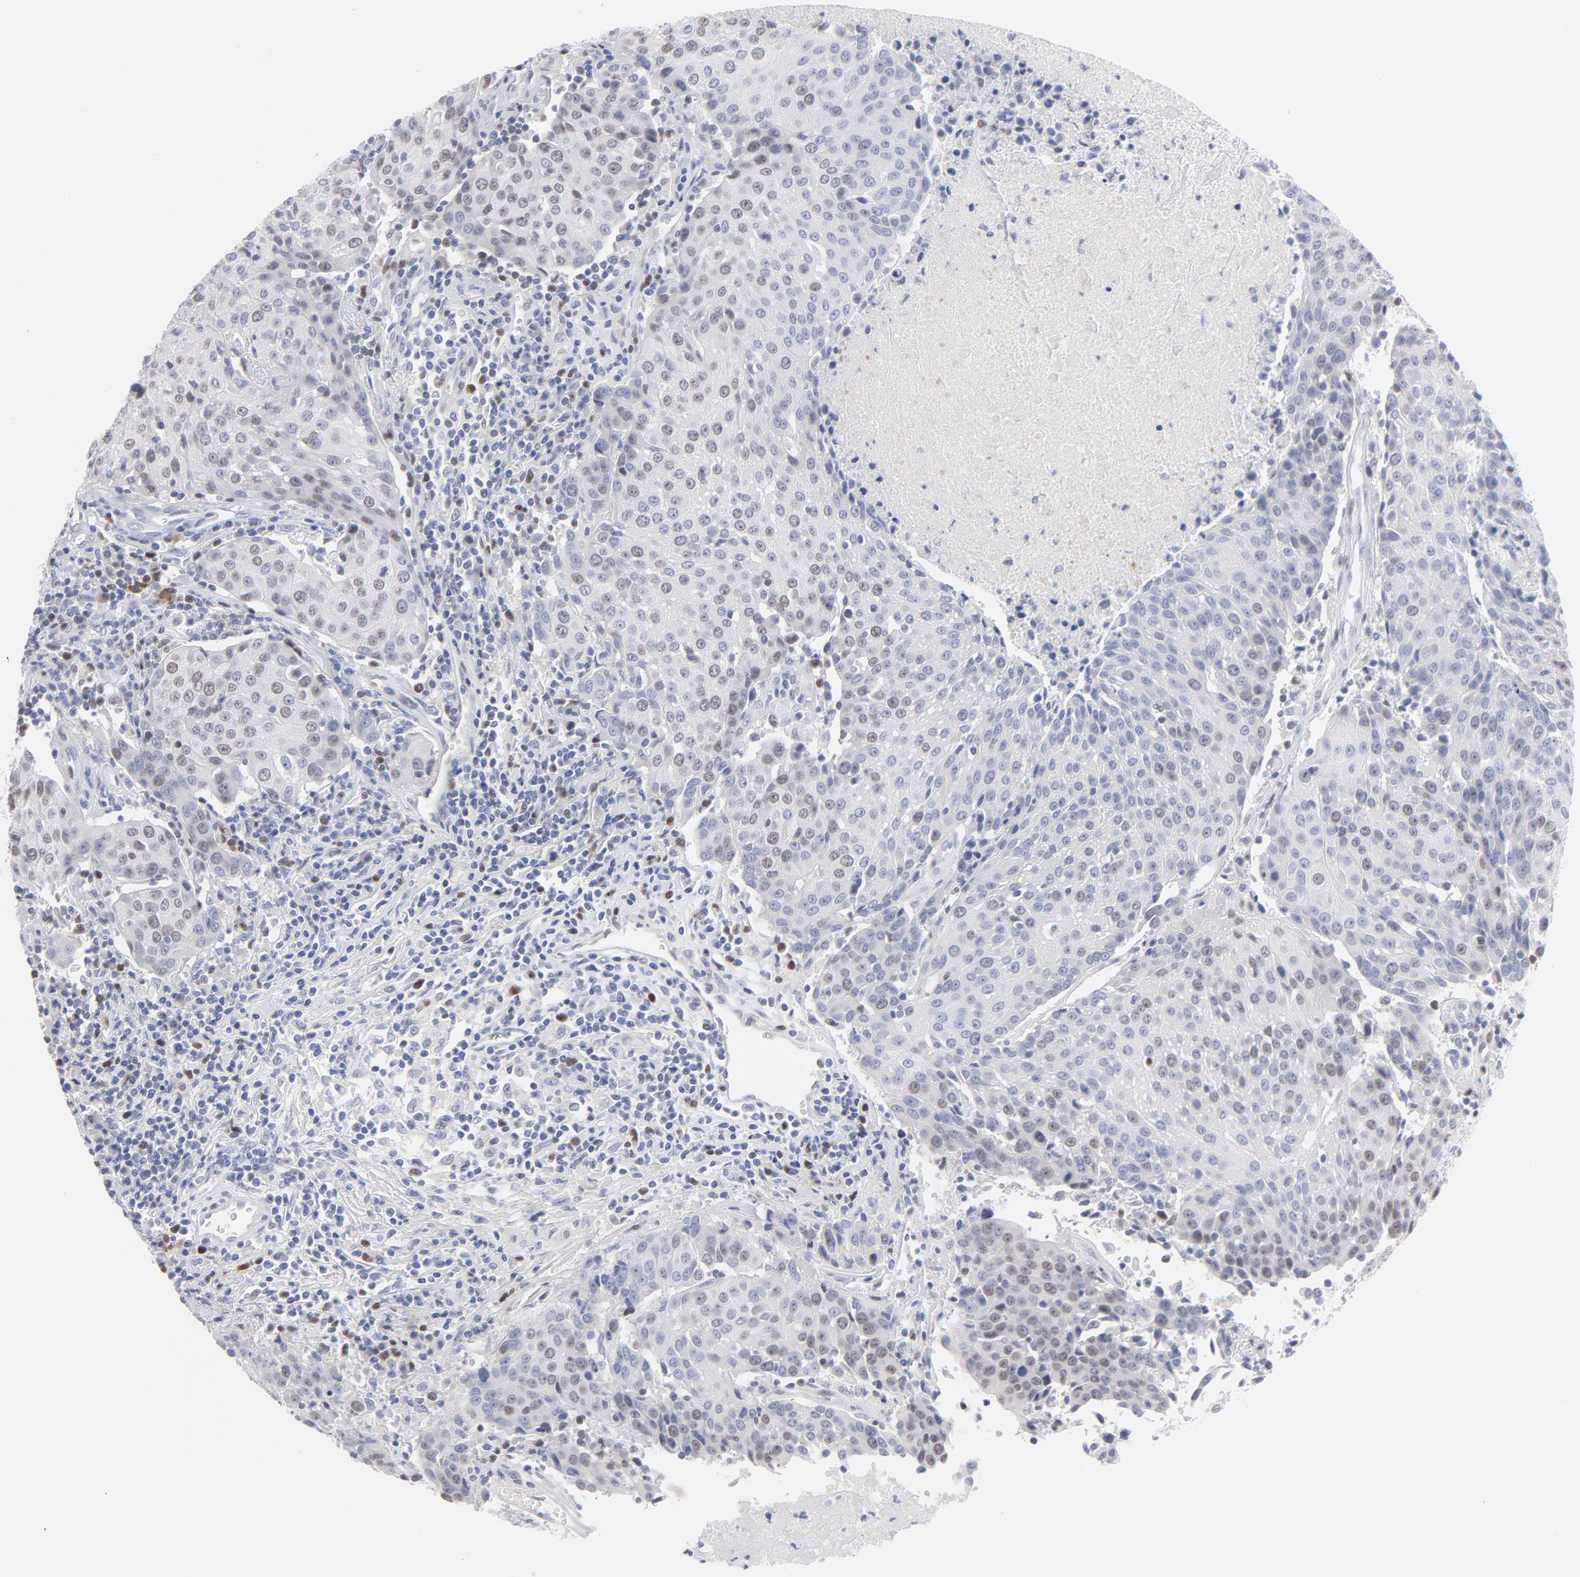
{"staining": {"intensity": "weak", "quantity": "25%-75%", "location": "nuclear"}, "tissue": "urothelial cancer", "cell_type": "Tumor cells", "image_type": "cancer", "snomed": [{"axis": "morphology", "description": "Urothelial carcinoma, High grade"}, {"axis": "topography", "description": "Urinary bladder"}], "caption": "Urothelial carcinoma (high-grade) tissue shows weak nuclear positivity in approximately 25%-75% of tumor cells", "gene": "MCM7", "patient": {"sex": "female", "age": 85}}